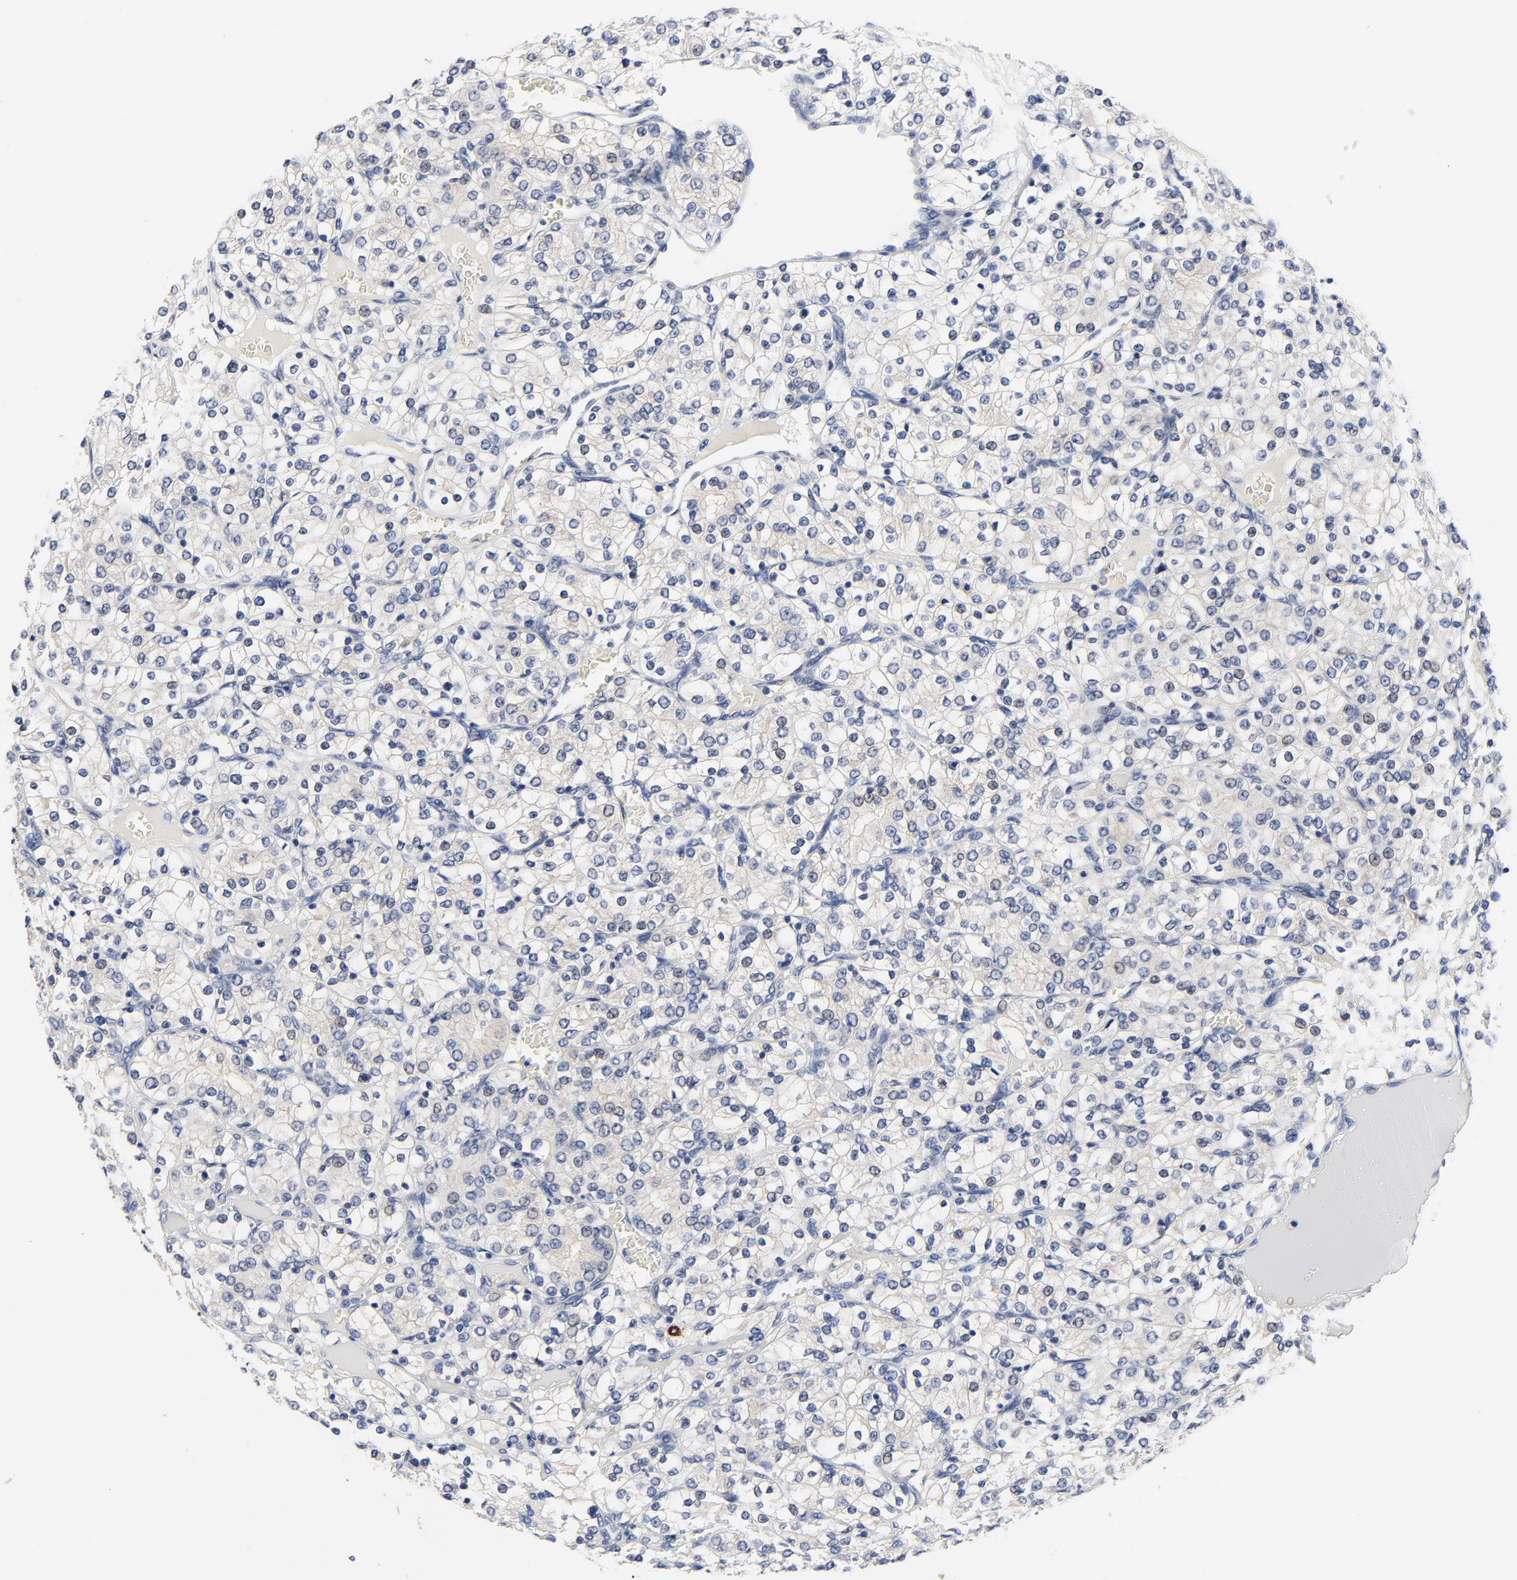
{"staining": {"intensity": "weak", "quantity": ">75%", "location": "cytoplasmic/membranous"}, "tissue": "renal cancer", "cell_type": "Tumor cells", "image_type": "cancer", "snomed": [{"axis": "morphology", "description": "Adenocarcinoma, NOS"}, {"axis": "topography", "description": "Kidney"}], "caption": "Tumor cells reveal low levels of weak cytoplasmic/membranous staining in about >75% of cells in renal cancer.", "gene": "FBXL5", "patient": {"sex": "female", "age": 62}}